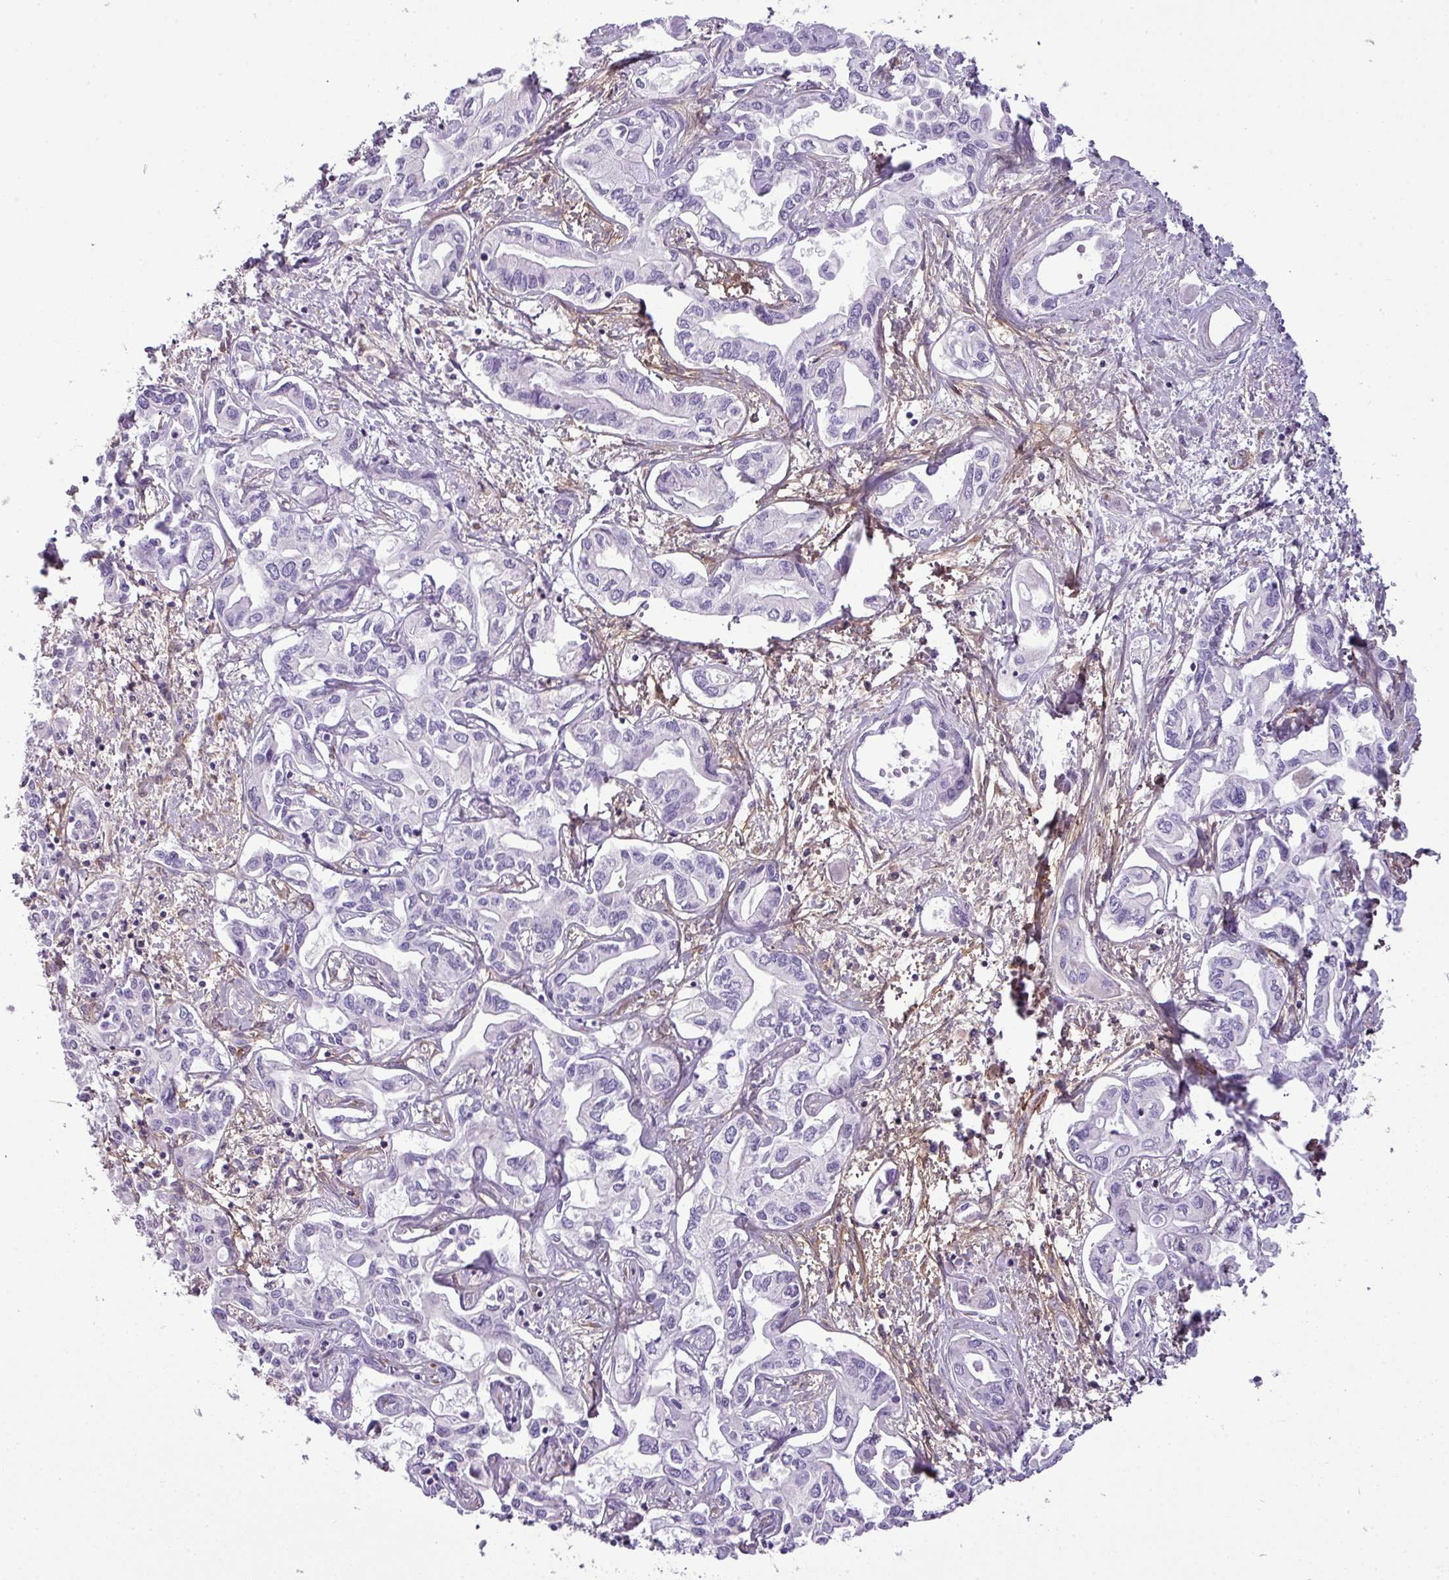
{"staining": {"intensity": "negative", "quantity": "none", "location": "none"}, "tissue": "liver cancer", "cell_type": "Tumor cells", "image_type": "cancer", "snomed": [{"axis": "morphology", "description": "Cholangiocarcinoma"}, {"axis": "topography", "description": "Liver"}], "caption": "An image of human liver cholangiocarcinoma is negative for staining in tumor cells.", "gene": "PARD6G", "patient": {"sex": "female", "age": 64}}